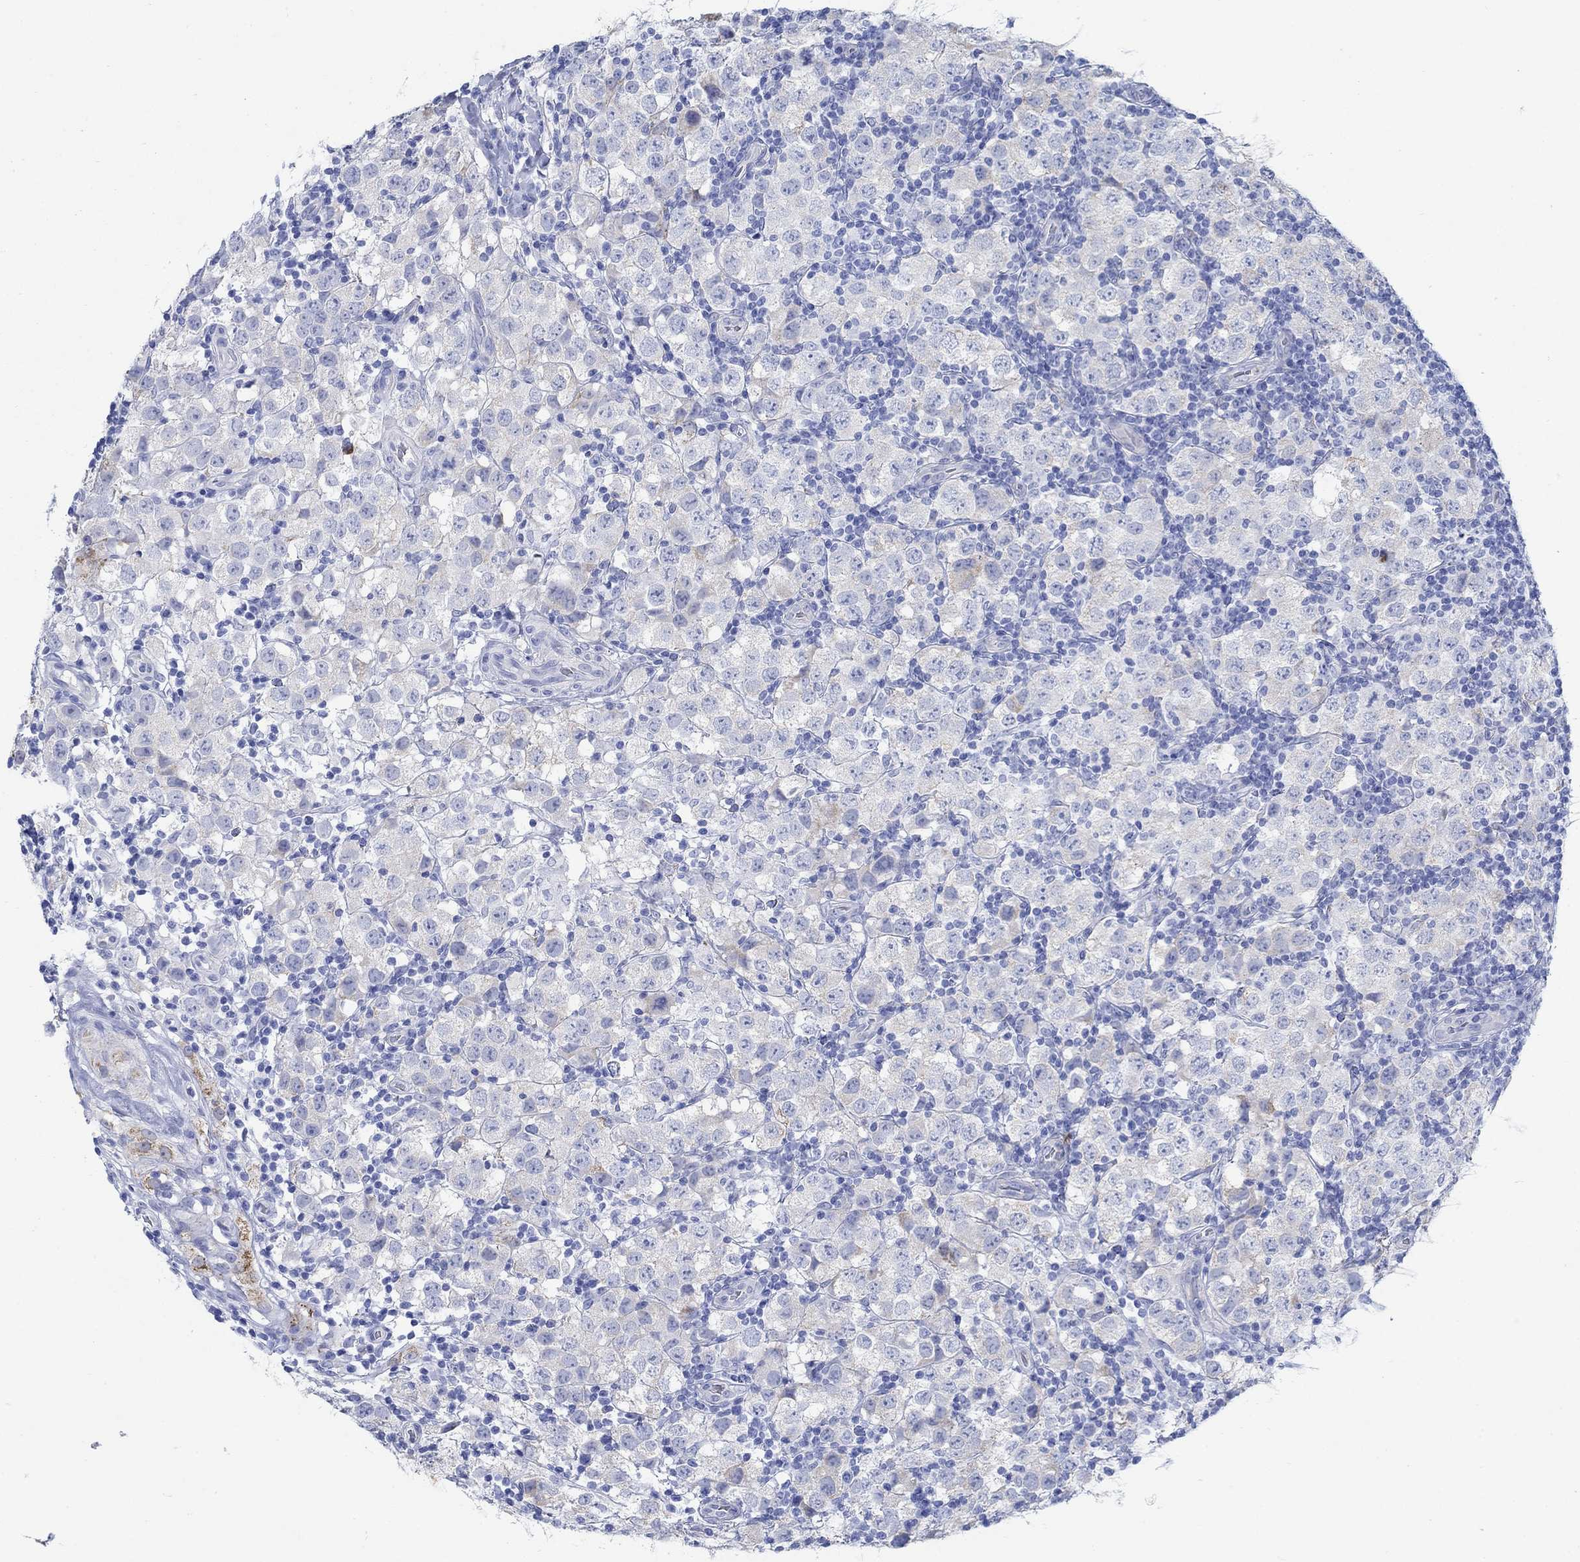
{"staining": {"intensity": "negative", "quantity": "none", "location": "none"}, "tissue": "testis cancer", "cell_type": "Tumor cells", "image_type": "cancer", "snomed": [{"axis": "morphology", "description": "Seminoma, NOS"}, {"axis": "topography", "description": "Testis"}], "caption": "Immunohistochemistry histopathology image of neoplastic tissue: human testis seminoma stained with DAB demonstrates no significant protein expression in tumor cells.", "gene": "ZDHHC14", "patient": {"sex": "male", "age": 34}}